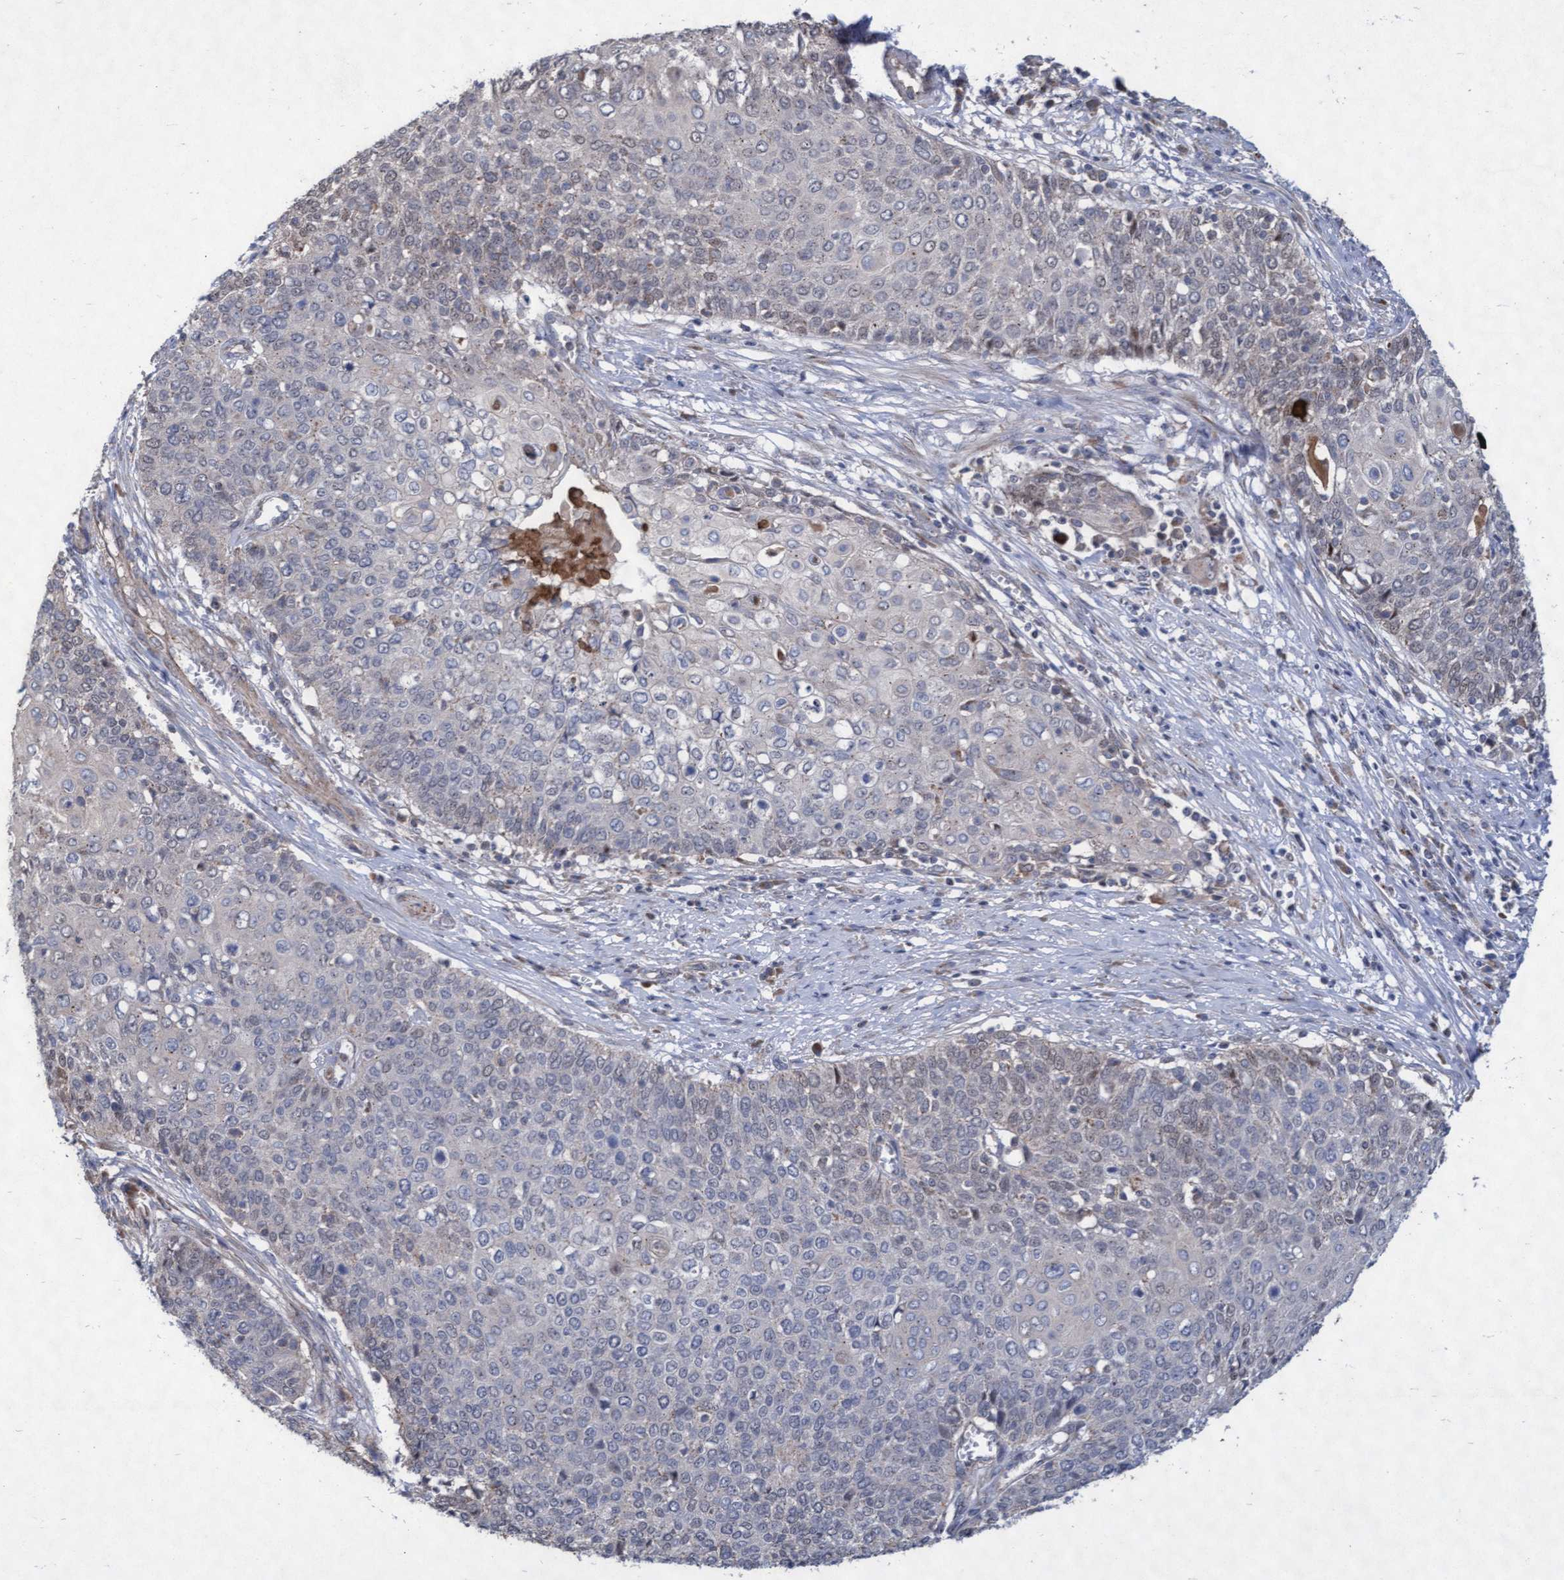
{"staining": {"intensity": "negative", "quantity": "none", "location": "none"}, "tissue": "cervical cancer", "cell_type": "Tumor cells", "image_type": "cancer", "snomed": [{"axis": "morphology", "description": "Squamous cell carcinoma, NOS"}, {"axis": "topography", "description": "Cervix"}], "caption": "Immunohistochemistry (IHC) photomicrograph of human cervical squamous cell carcinoma stained for a protein (brown), which displays no expression in tumor cells.", "gene": "ABCF2", "patient": {"sex": "female", "age": 39}}